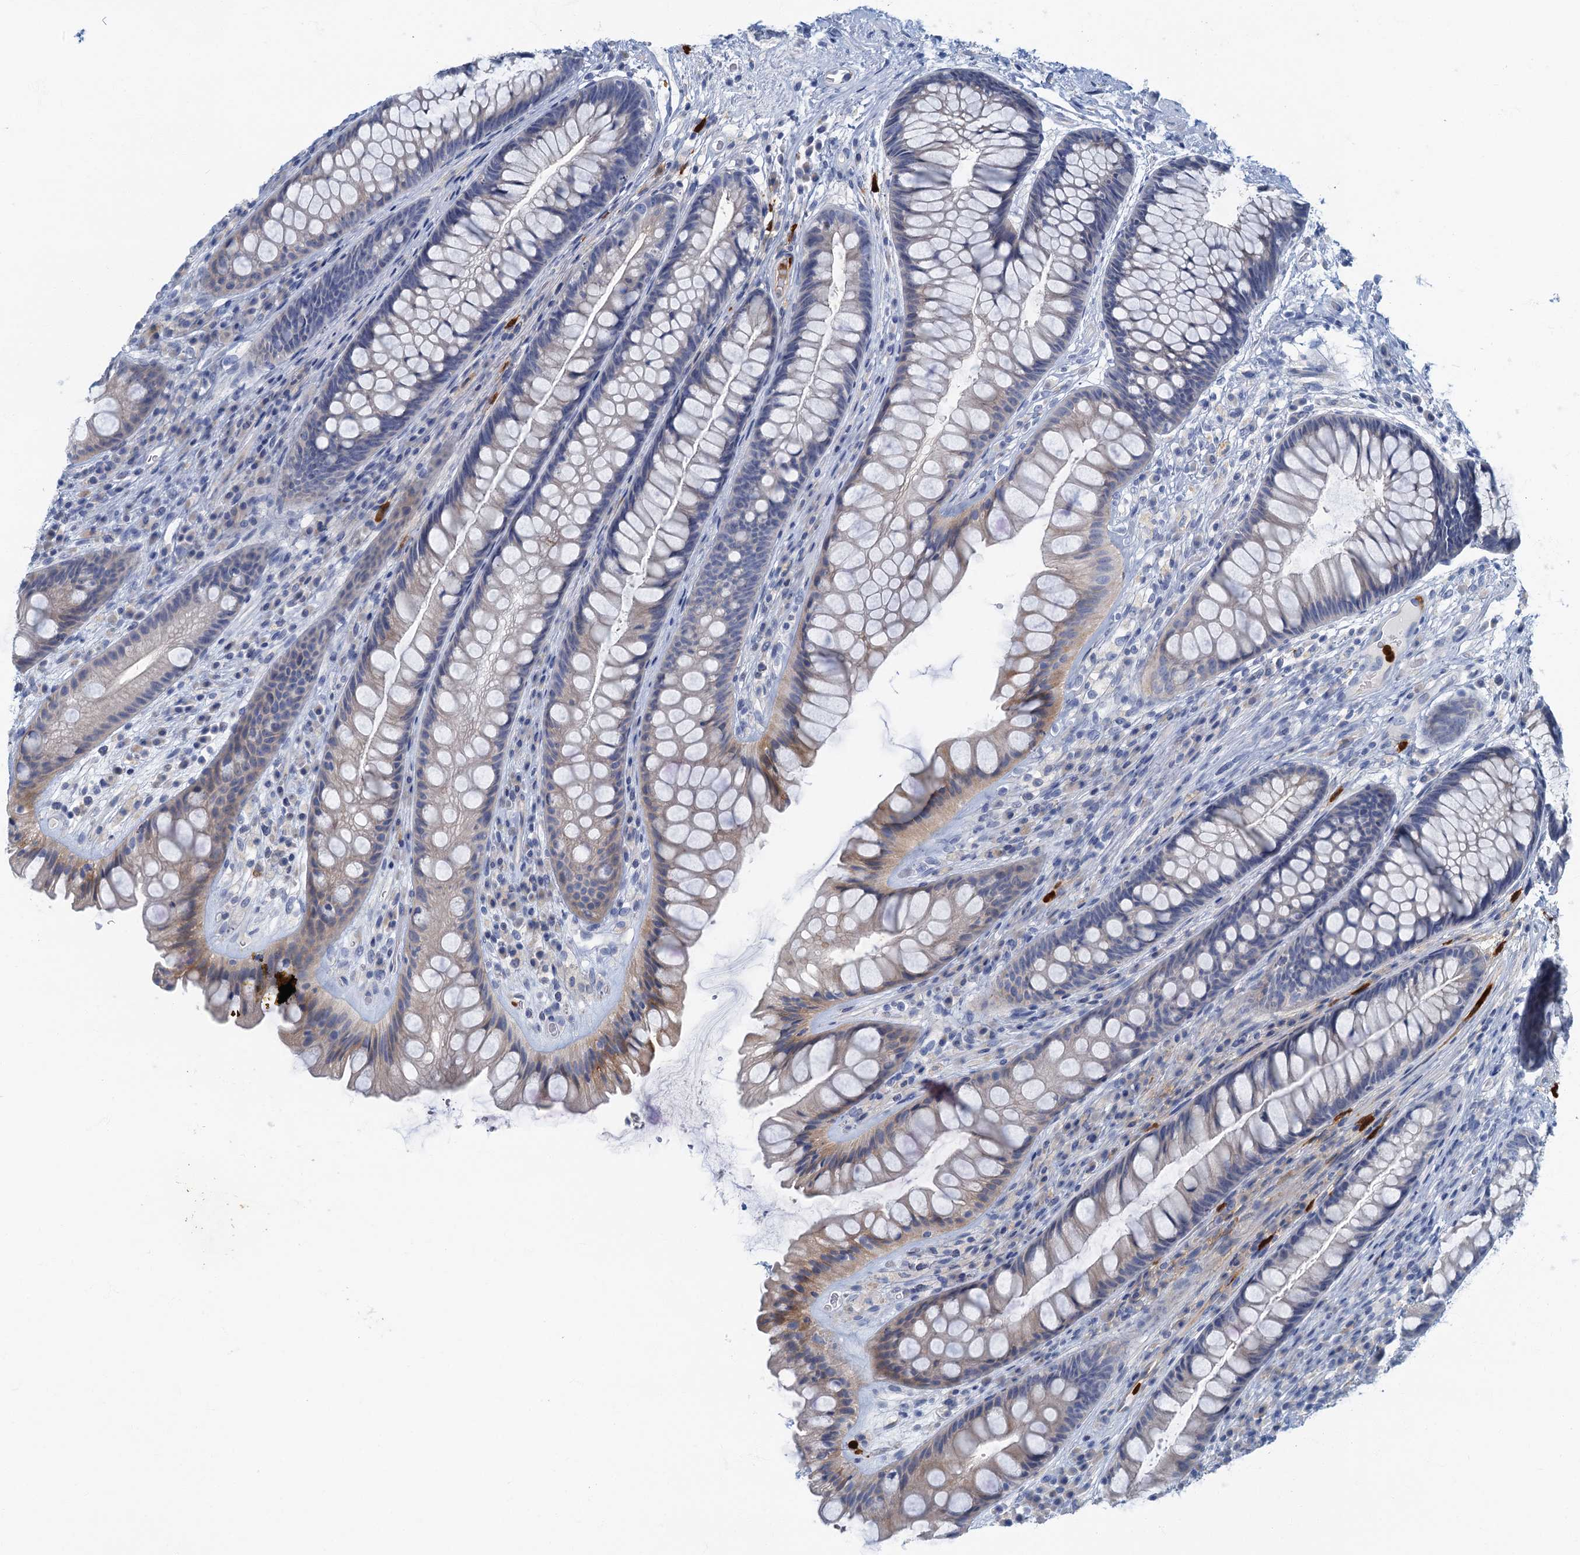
{"staining": {"intensity": "weak", "quantity": "<25%", "location": "cytoplasmic/membranous"}, "tissue": "rectum", "cell_type": "Glandular cells", "image_type": "normal", "snomed": [{"axis": "morphology", "description": "Normal tissue, NOS"}, {"axis": "topography", "description": "Rectum"}], "caption": "The photomicrograph shows no significant positivity in glandular cells of rectum. Nuclei are stained in blue.", "gene": "ANKDD1A", "patient": {"sex": "male", "age": 74}}